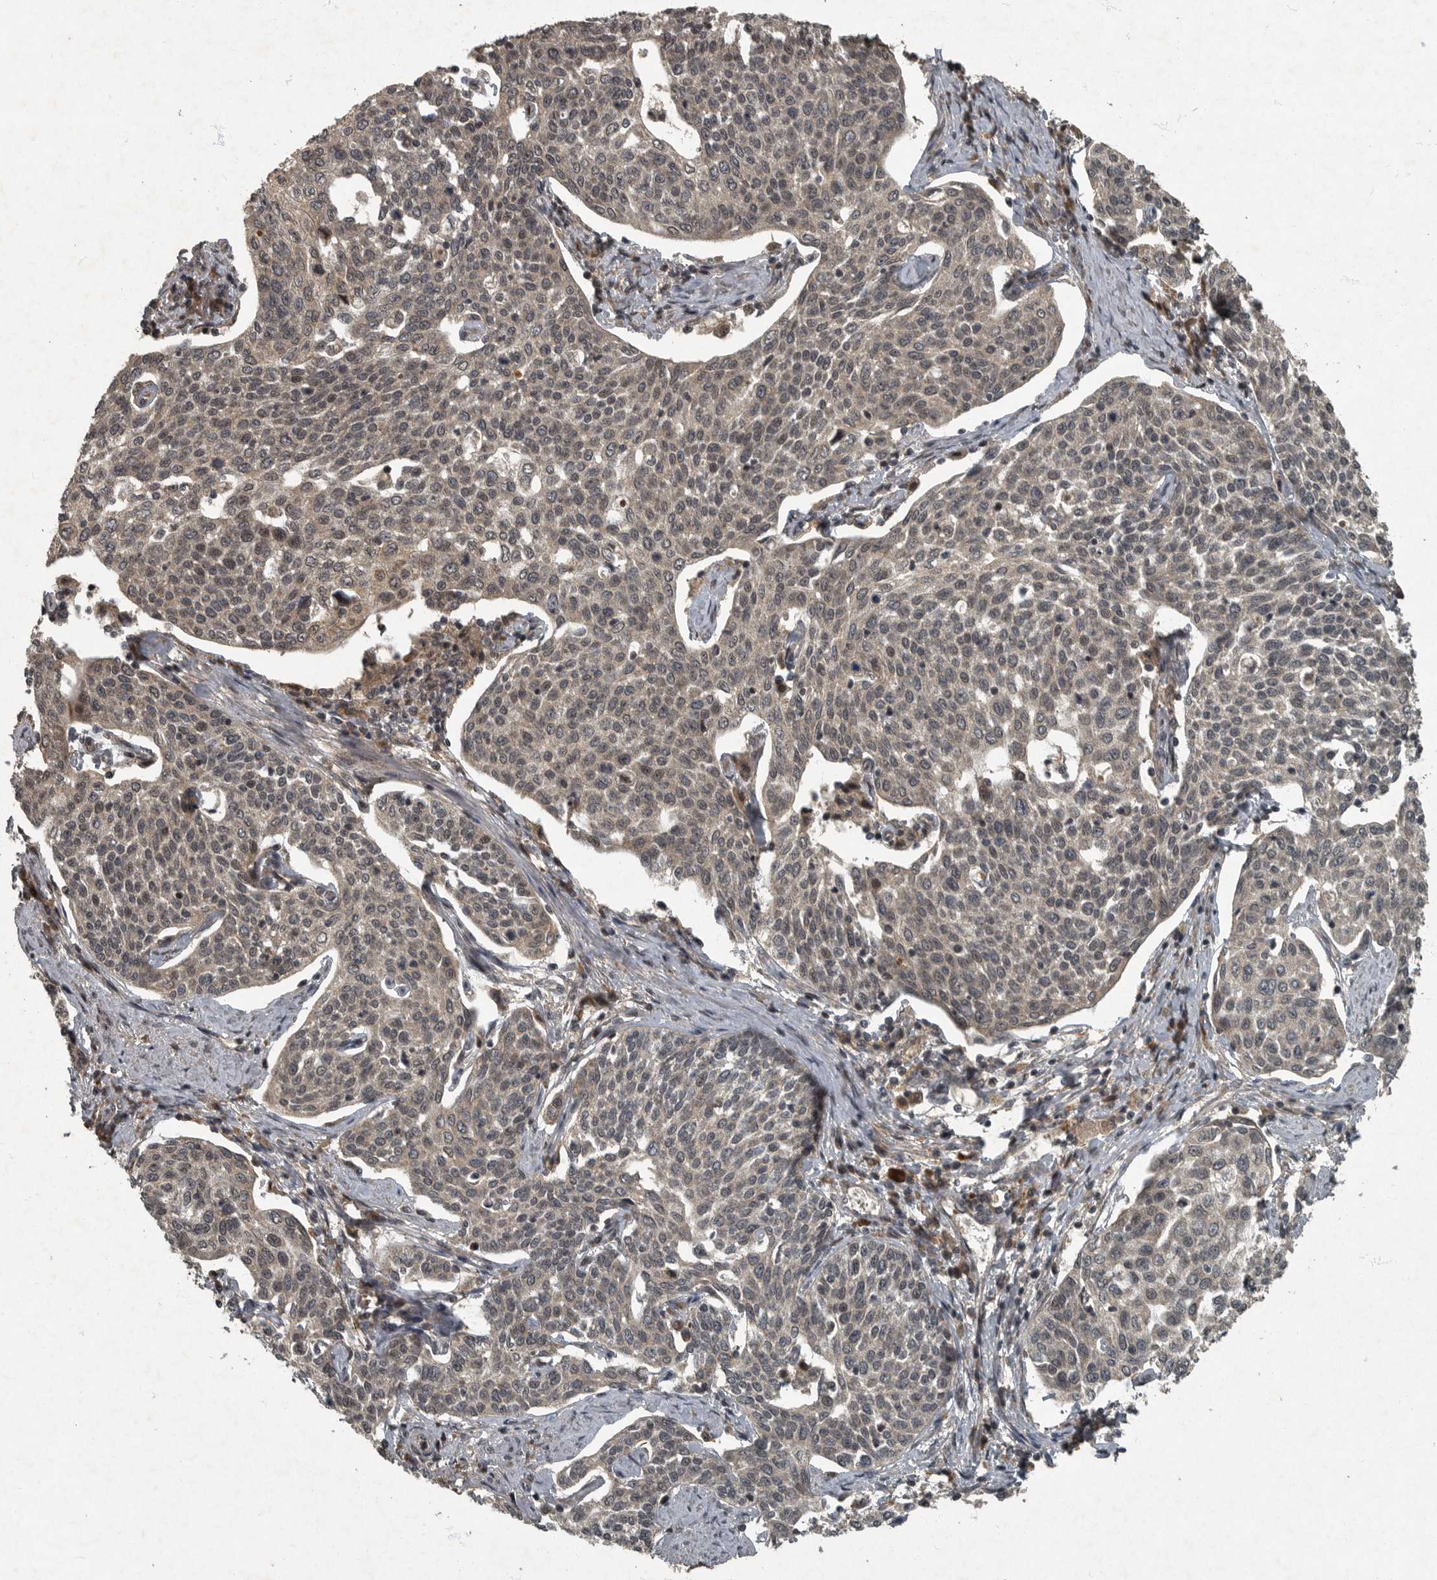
{"staining": {"intensity": "weak", "quantity": "25%-75%", "location": "cytoplasmic/membranous,nuclear"}, "tissue": "cervical cancer", "cell_type": "Tumor cells", "image_type": "cancer", "snomed": [{"axis": "morphology", "description": "Squamous cell carcinoma, NOS"}, {"axis": "topography", "description": "Cervix"}], "caption": "Cervical squamous cell carcinoma stained with a protein marker demonstrates weak staining in tumor cells.", "gene": "FOXO1", "patient": {"sex": "female", "age": 34}}